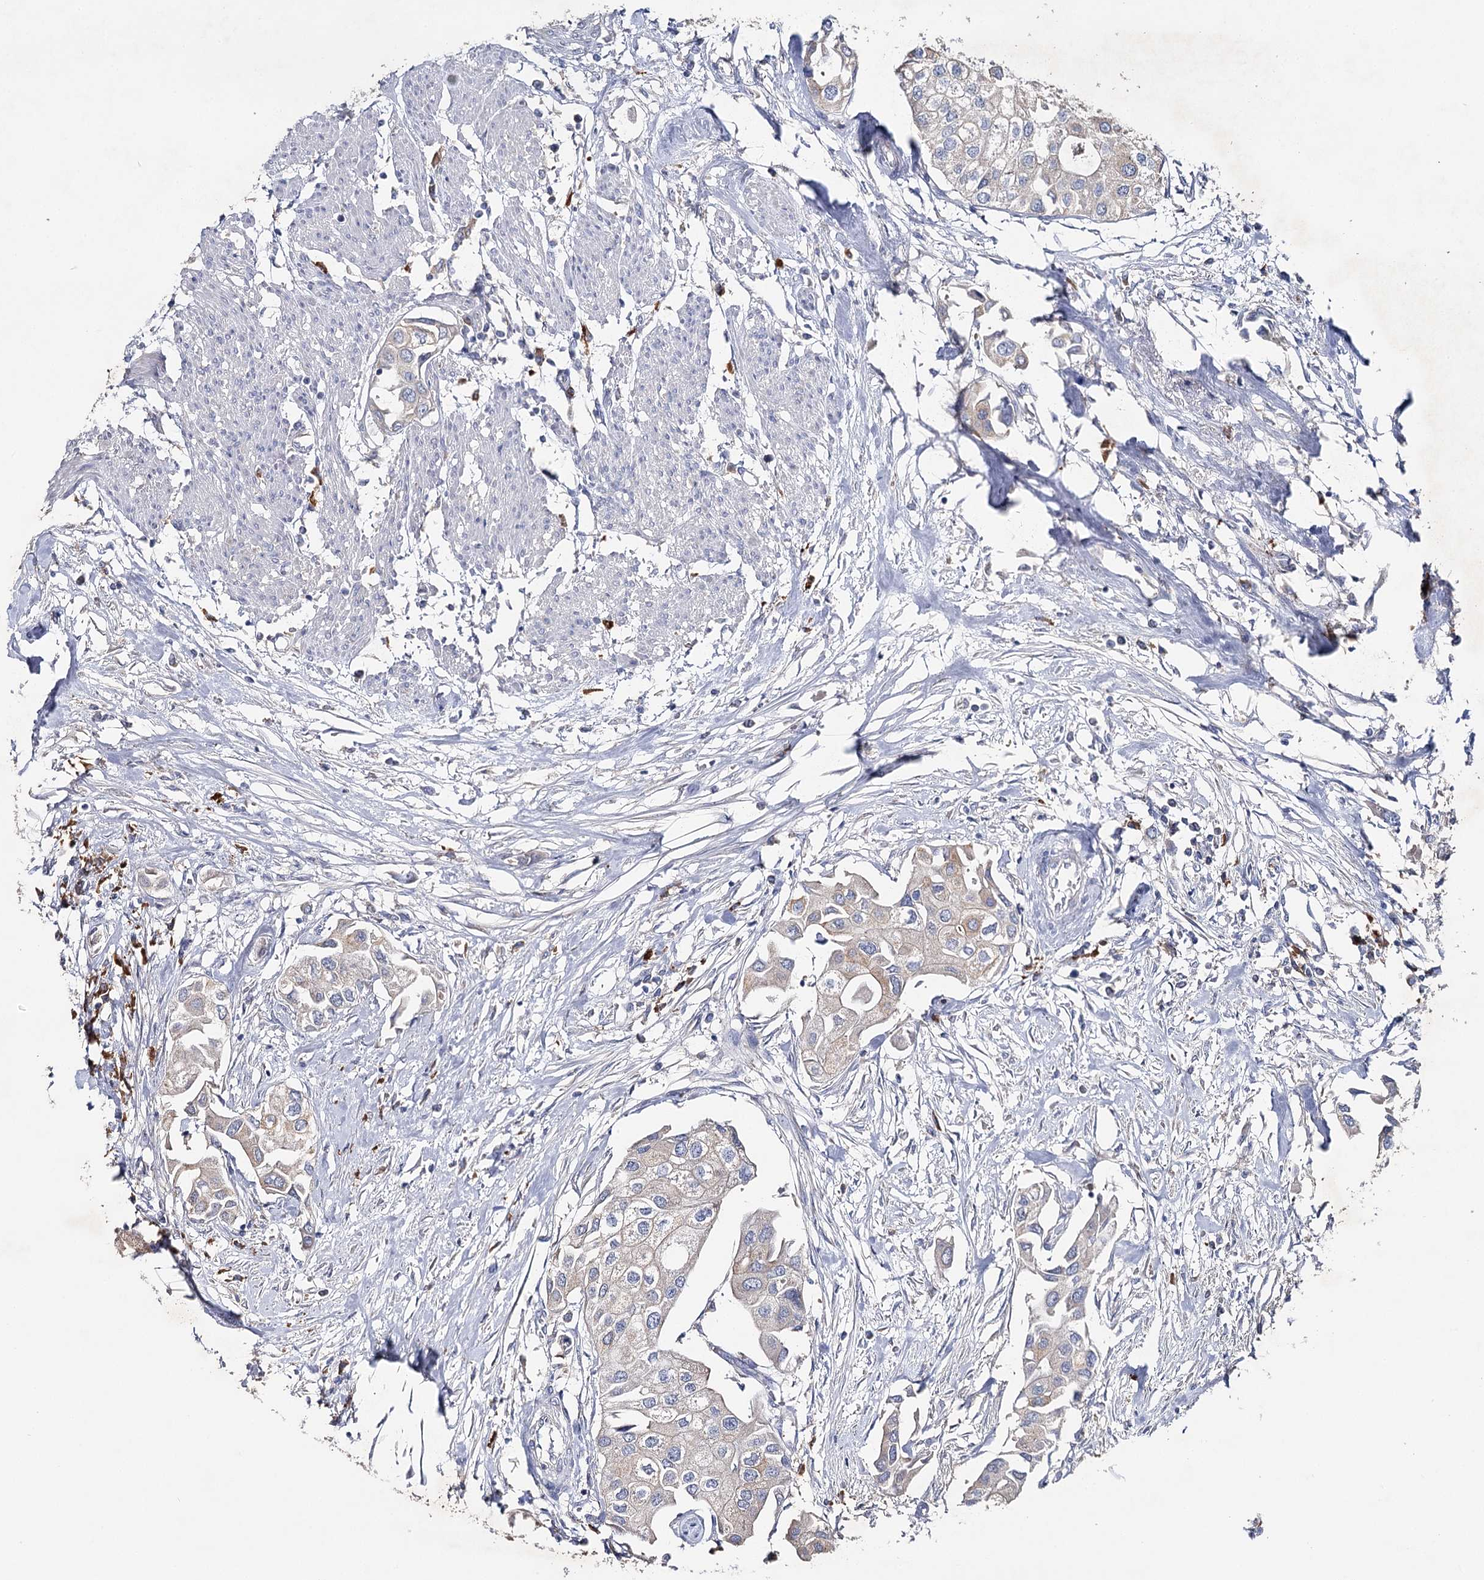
{"staining": {"intensity": "negative", "quantity": "none", "location": "none"}, "tissue": "urothelial cancer", "cell_type": "Tumor cells", "image_type": "cancer", "snomed": [{"axis": "morphology", "description": "Urothelial carcinoma, High grade"}, {"axis": "topography", "description": "Urinary bladder"}], "caption": "An immunohistochemistry histopathology image of high-grade urothelial carcinoma is shown. There is no staining in tumor cells of high-grade urothelial carcinoma. (DAB (3,3'-diaminobenzidine) immunohistochemistry (IHC) visualized using brightfield microscopy, high magnification).", "gene": "IL1RAP", "patient": {"sex": "male", "age": 64}}